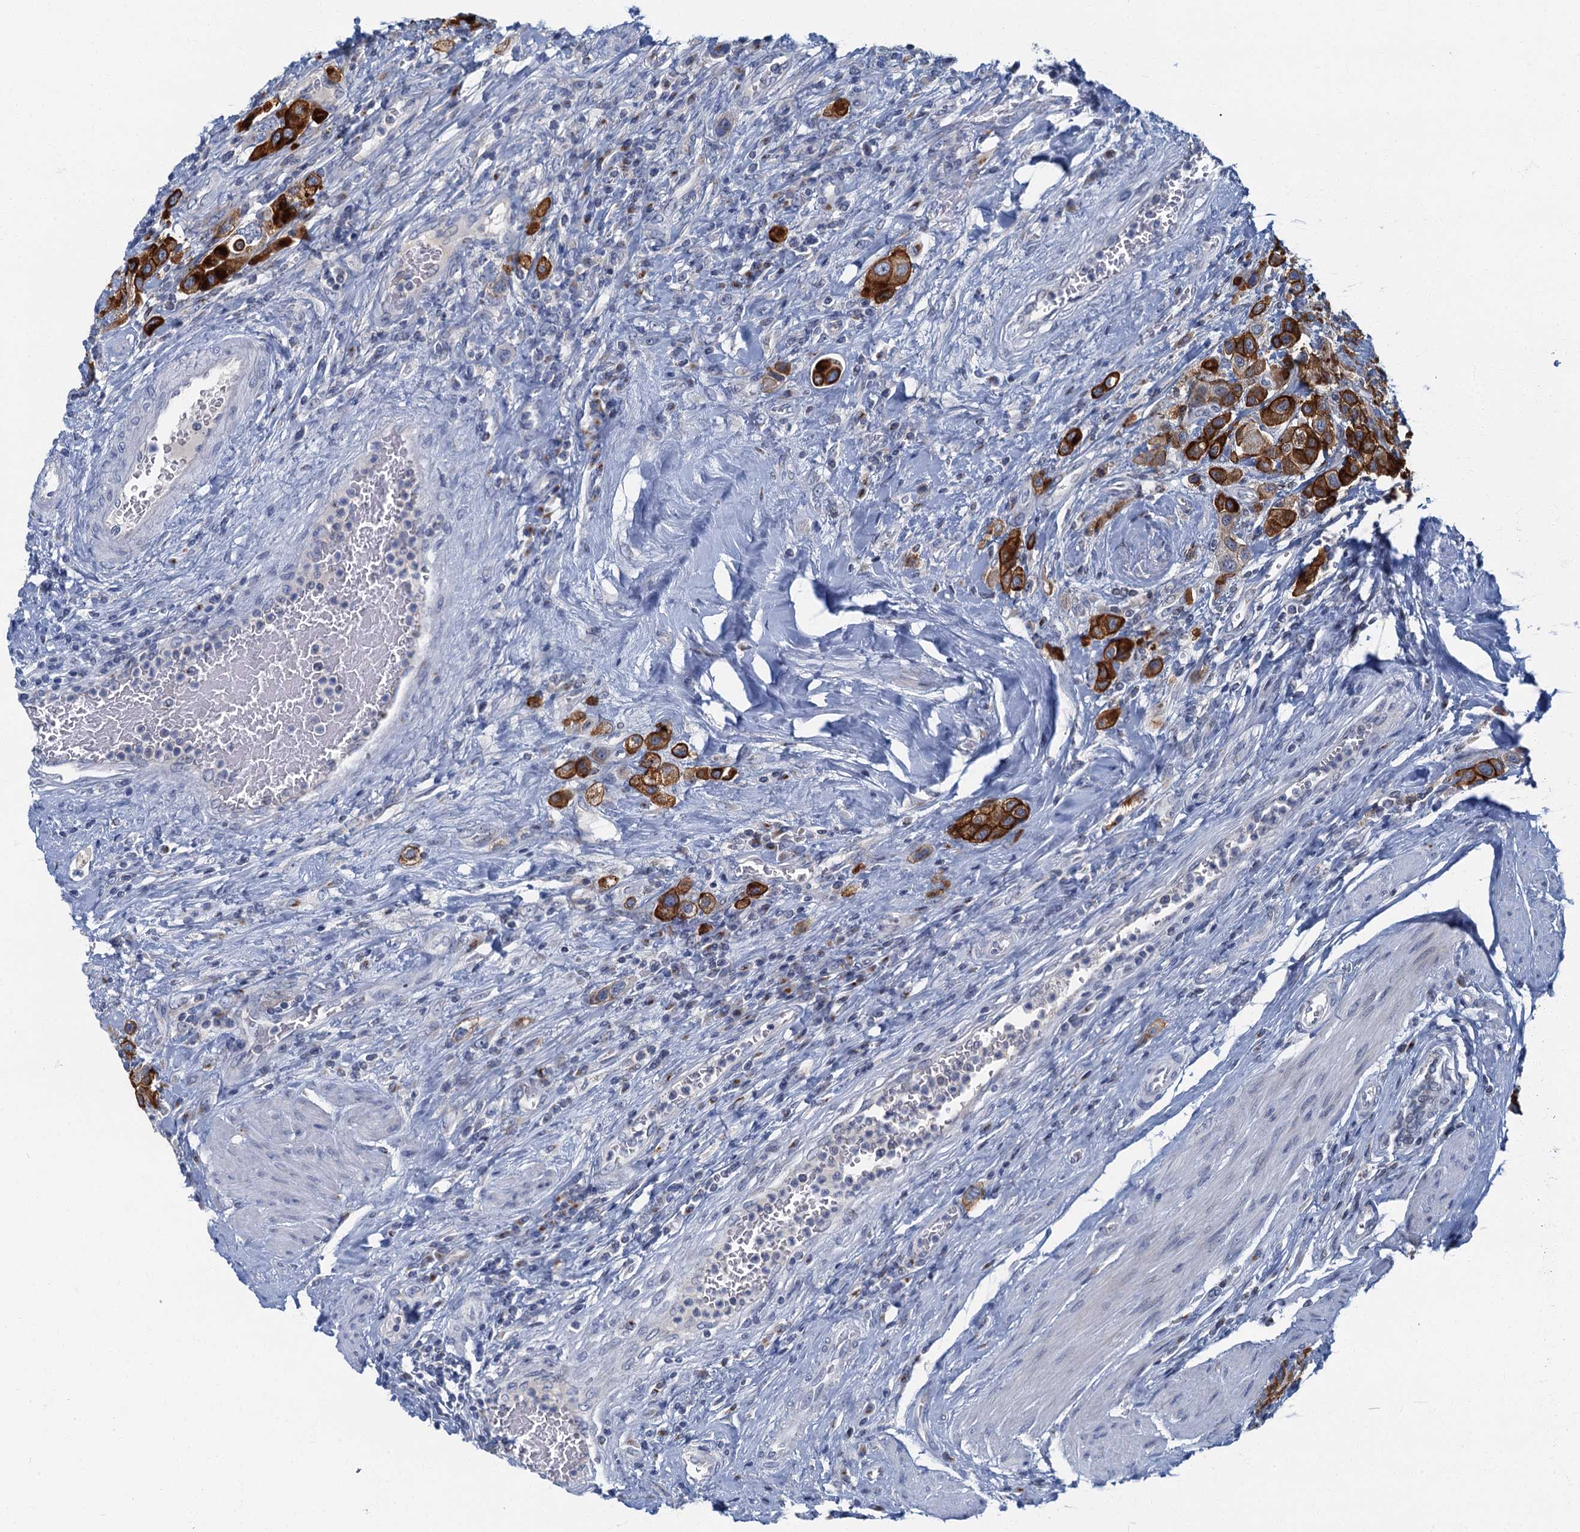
{"staining": {"intensity": "strong", "quantity": ">75%", "location": "cytoplasmic/membranous"}, "tissue": "urothelial cancer", "cell_type": "Tumor cells", "image_type": "cancer", "snomed": [{"axis": "morphology", "description": "Urothelial carcinoma, High grade"}, {"axis": "topography", "description": "Urinary bladder"}], "caption": "Immunohistochemistry (IHC) (DAB (3,3'-diaminobenzidine)) staining of urothelial cancer exhibits strong cytoplasmic/membranous protein expression in about >75% of tumor cells. (DAB IHC, brown staining for protein, blue staining for nuclei).", "gene": "LYPD3", "patient": {"sex": "male", "age": 50}}